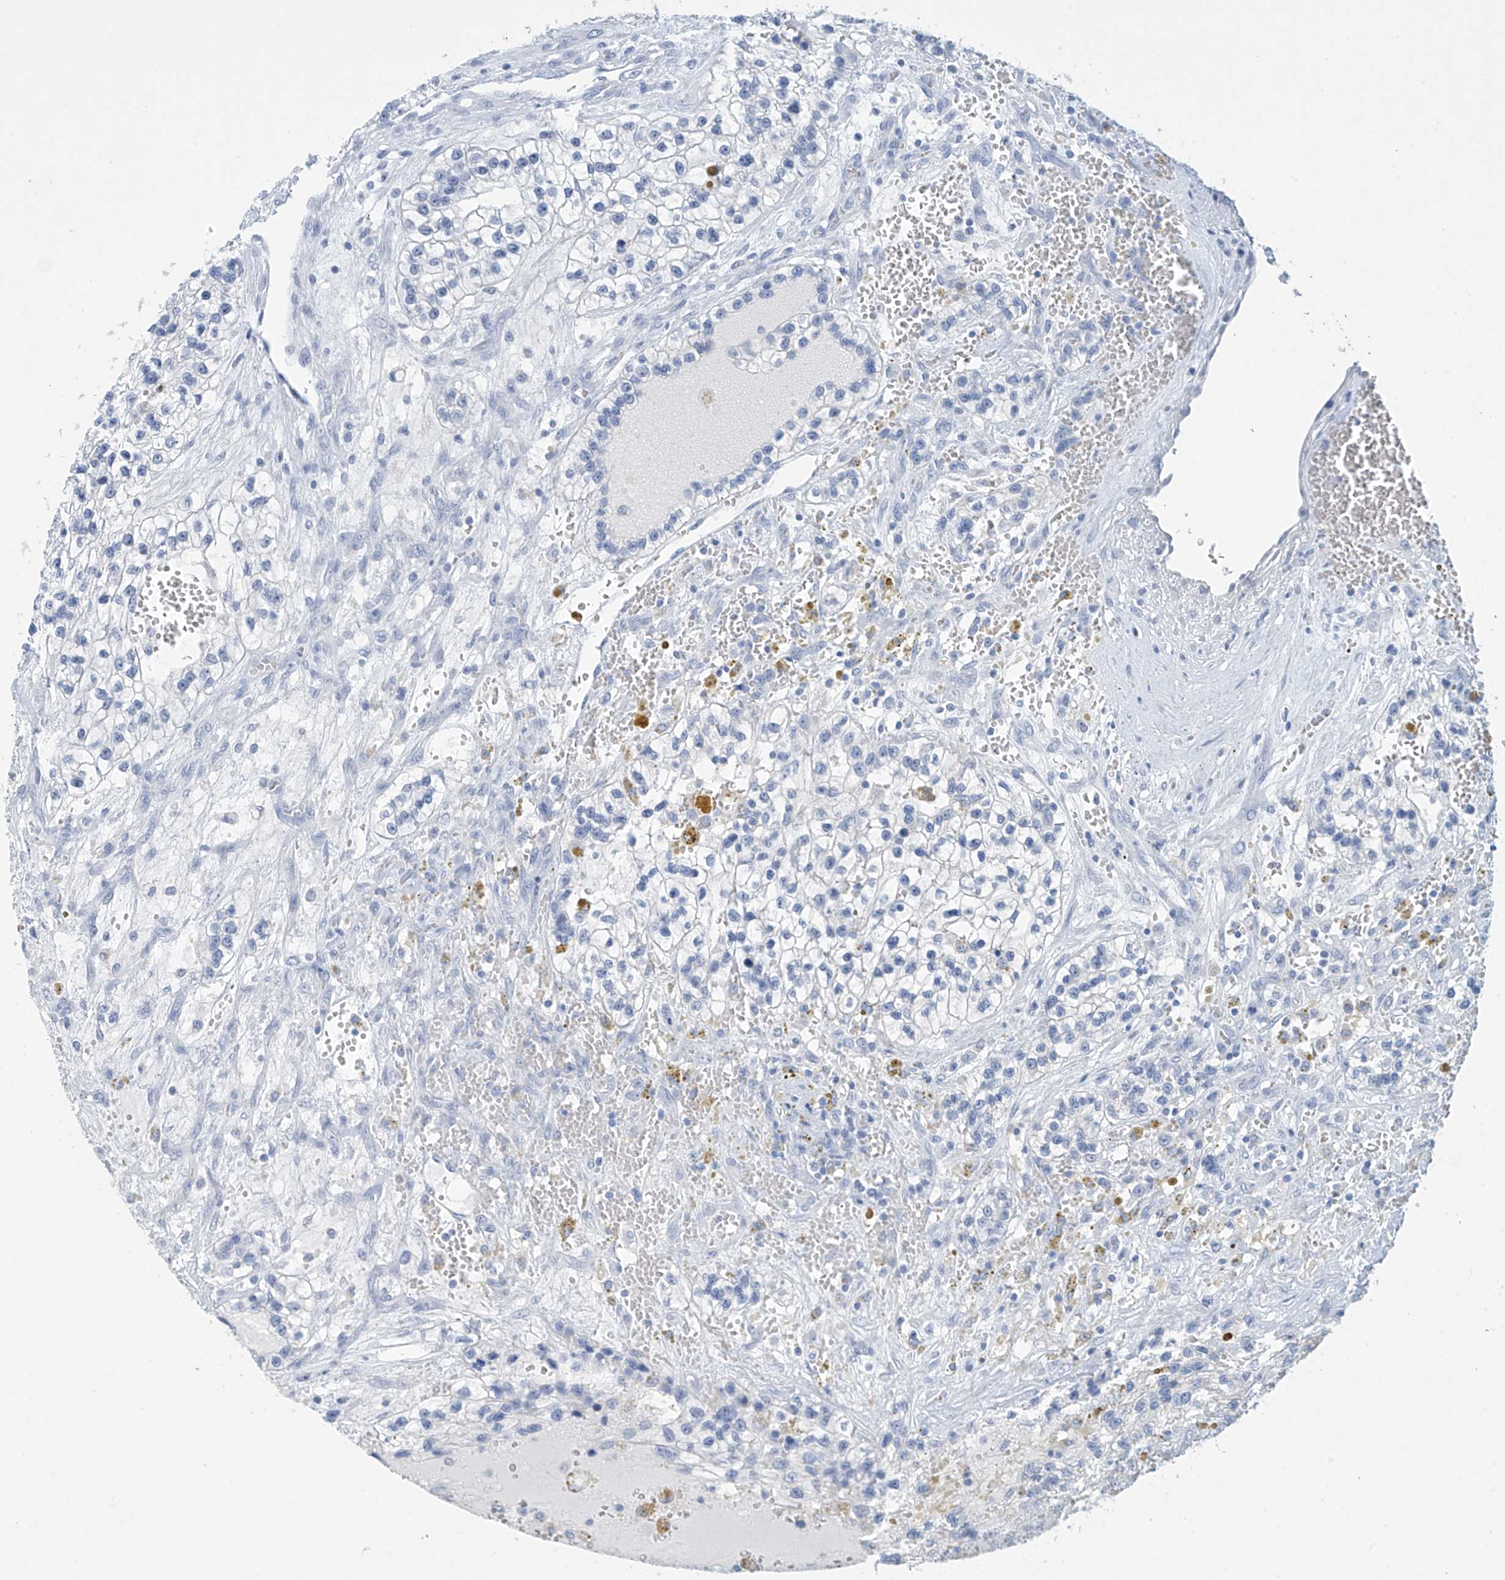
{"staining": {"intensity": "negative", "quantity": "none", "location": "none"}, "tissue": "renal cancer", "cell_type": "Tumor cells", "image_type": "cancer", "snomed": [{"axis": "morphology", "description": "Adenocarcinoma, NOS"}, {"axis": "topography", "description": "Kidney"}], "caption": "The image reveals no staining of tumor cells in renal cancer.", "gene": "DSP", "patient": {"sex": "female", "age": 57}}